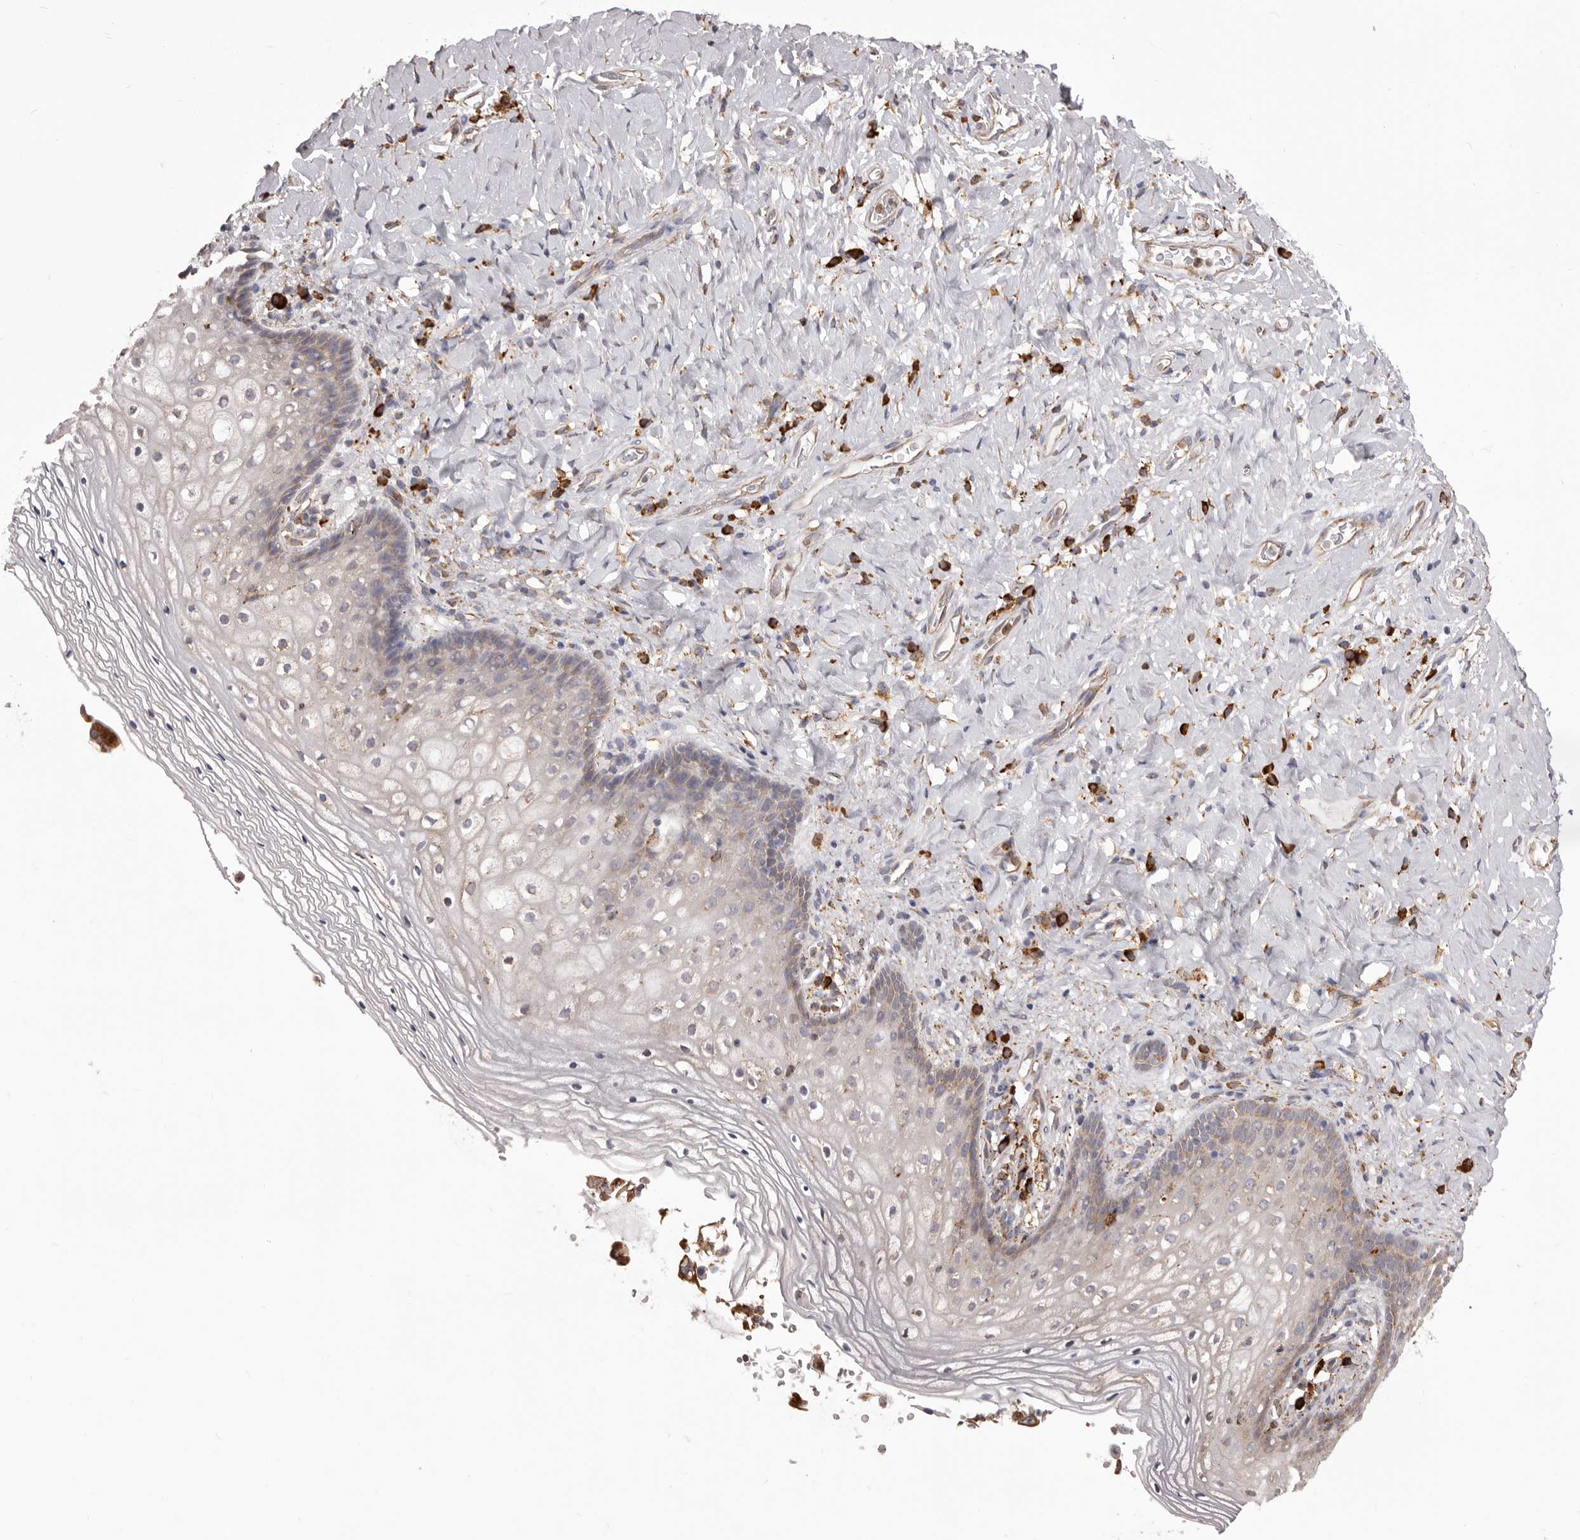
{"staining": {"intensity": "weak", "quantity": "25%-75%", "location": "cytoplasmic/membranous"}, "tissue": "vagina", "cell_type": "Squamous epithelial cells", "image_type": "normal", "snomed": [{"axis": "morphology", "description": "Normal tissue, NOS"}, {"axis": "topography", "description": "Vagina"}], "caption": "Immunohistochemistry (IHC) of benign human vagina demonstrates low levels of weak cytoplasmic/membranous expression in approximately 25%-75% of squamous epithelial cells. (brown staining indicates protein expression, while blue staining denotes nuclei).", "gene": "QRSL1", "patient": {"sex": "female", "age": 60}}